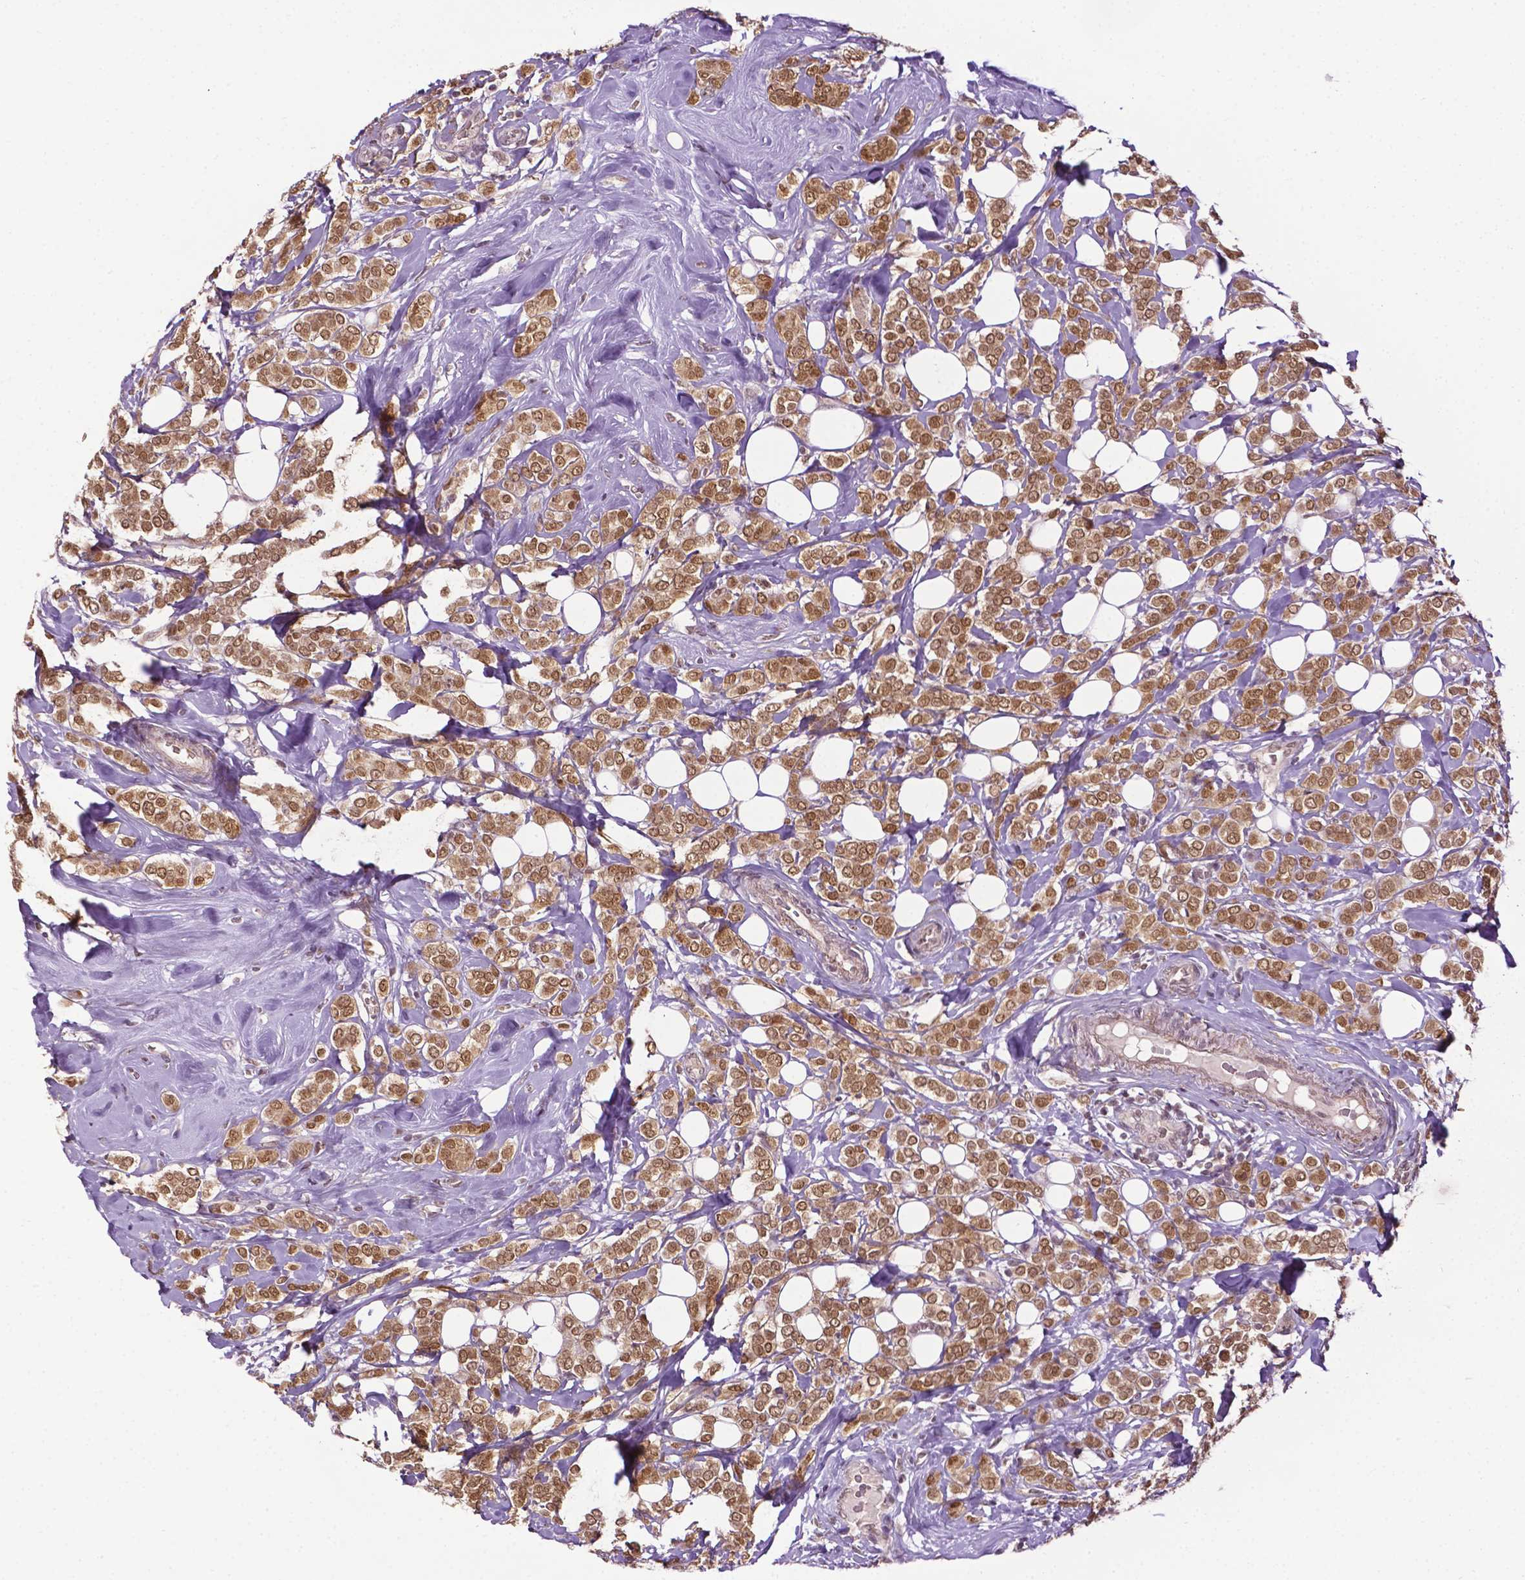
{"staining": {"intensity": "moderate", "quantity": ">75%", "location": "nuclear"}, "tissue": "breast cancer", "cell_type": "Tumor cells", "image_type": "cancer", "snomed": [{"axis": "morphology", "description": "Lobular carcinoma"}, {"axis": "topography", "description": "Breast"}], "caption": "Approximately >75% of tumor cells in breast cancer display moderate nuclear protein staining as visualized by brown immunohistochemical staining.", "gene": "UBQLN4", "patient": {"sex": "female", "age": 49}}